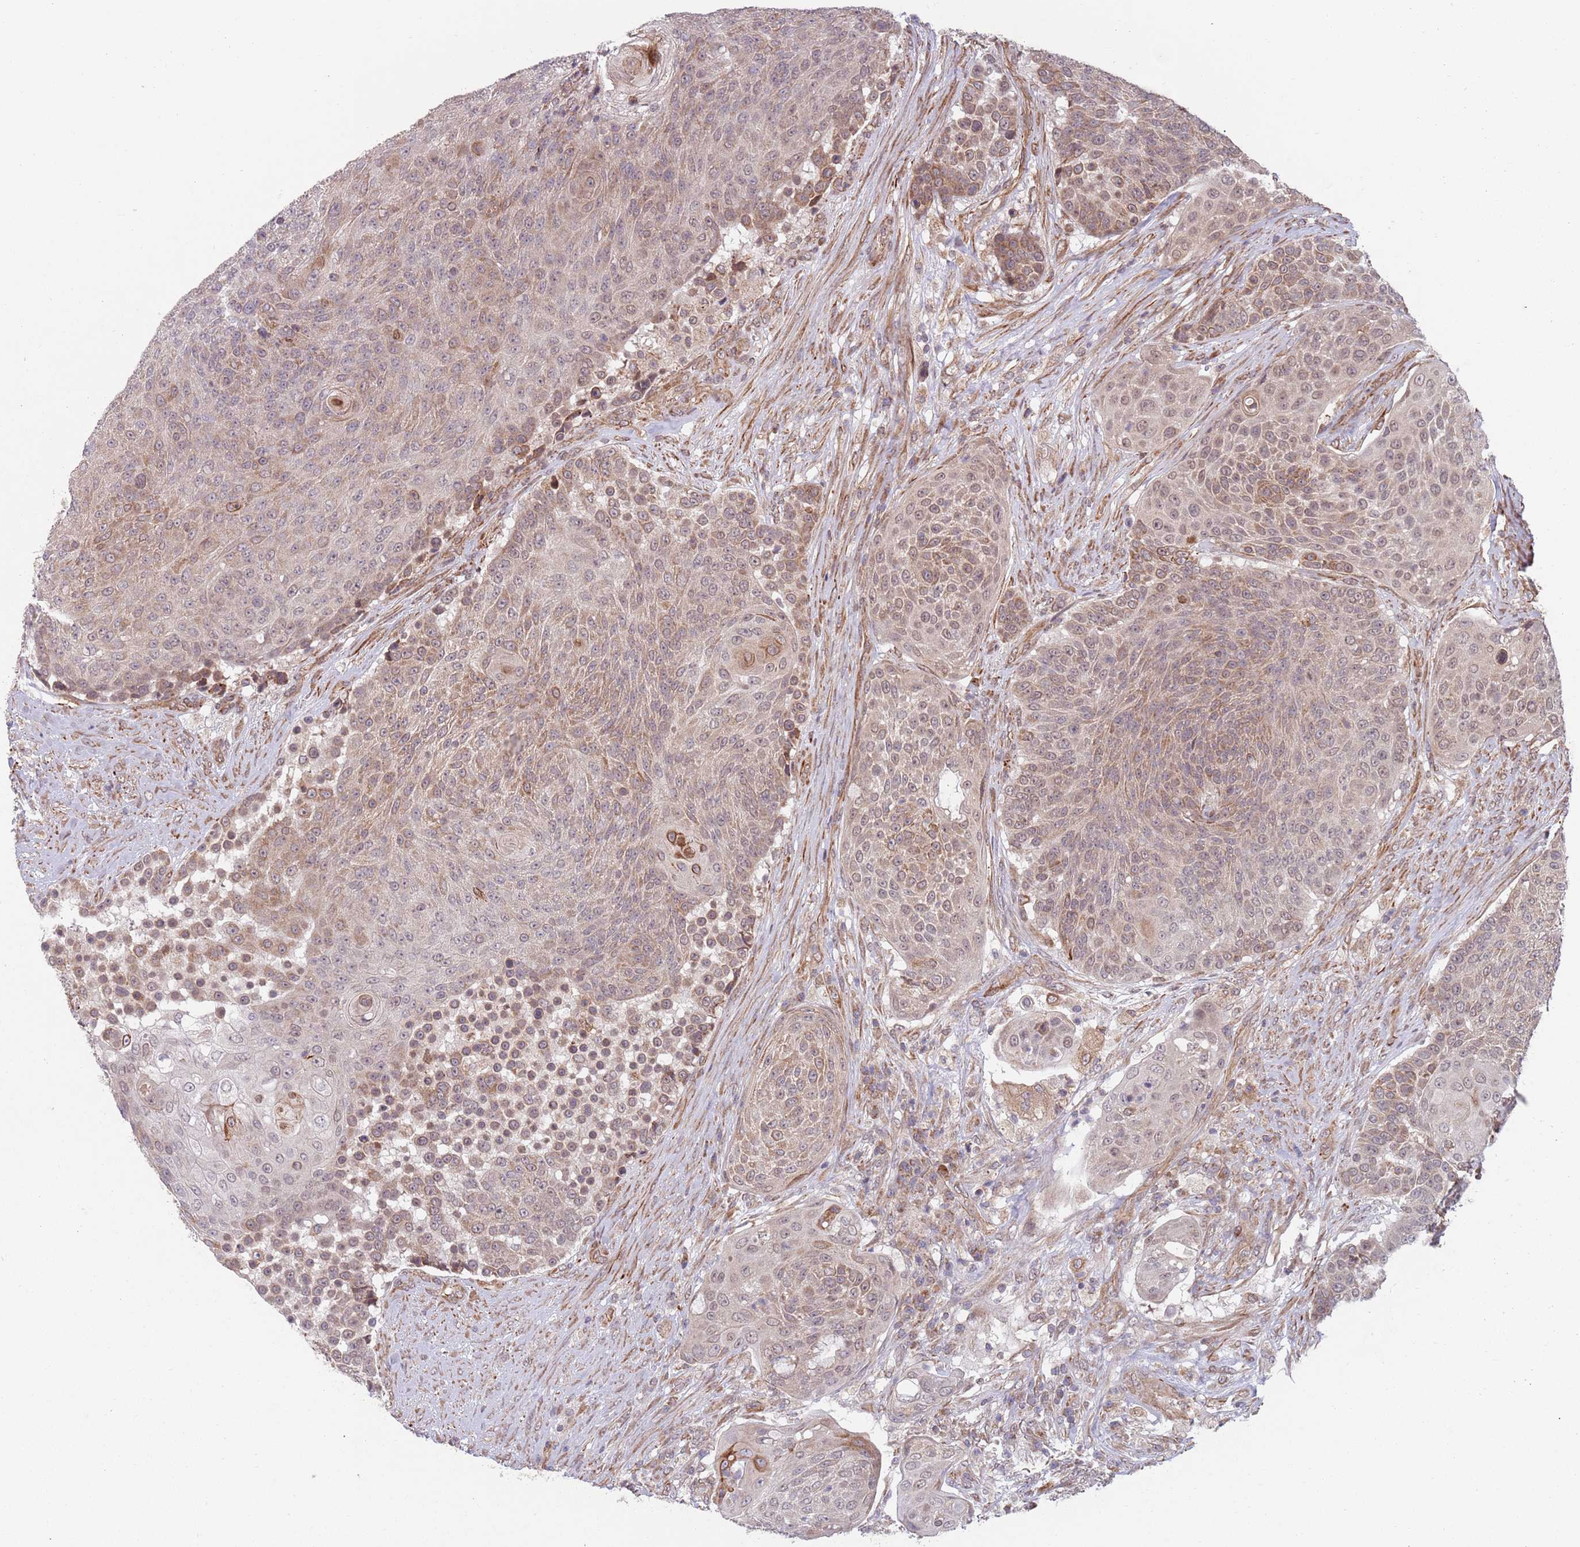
{"staining": {"intensity": "moderate", "quantity": "25%-75%", "location": "cytoplasmic/membranous"}, "tissue": "urothelial cancer", "cell_type": "Tumor cells", "image_type": "cancer", "snomed": [{"axis": "morphology", "description": "Urothelial carcinoma, High grade"}, {"axis": "topography", "description": "Urinary bladder"}], "caption": "Tumor cells reveal medium levels of moderate cytoplasmic/membranous expression in about 25%-75% of cells in high-grade urothelial carcinoma. (Stains: DAB in brown, nuclei in blue, Microscopy: brightfield microscopy at high magnification).", "gene": "CHD9", "patient": {"sex": "female", "age": 63}}